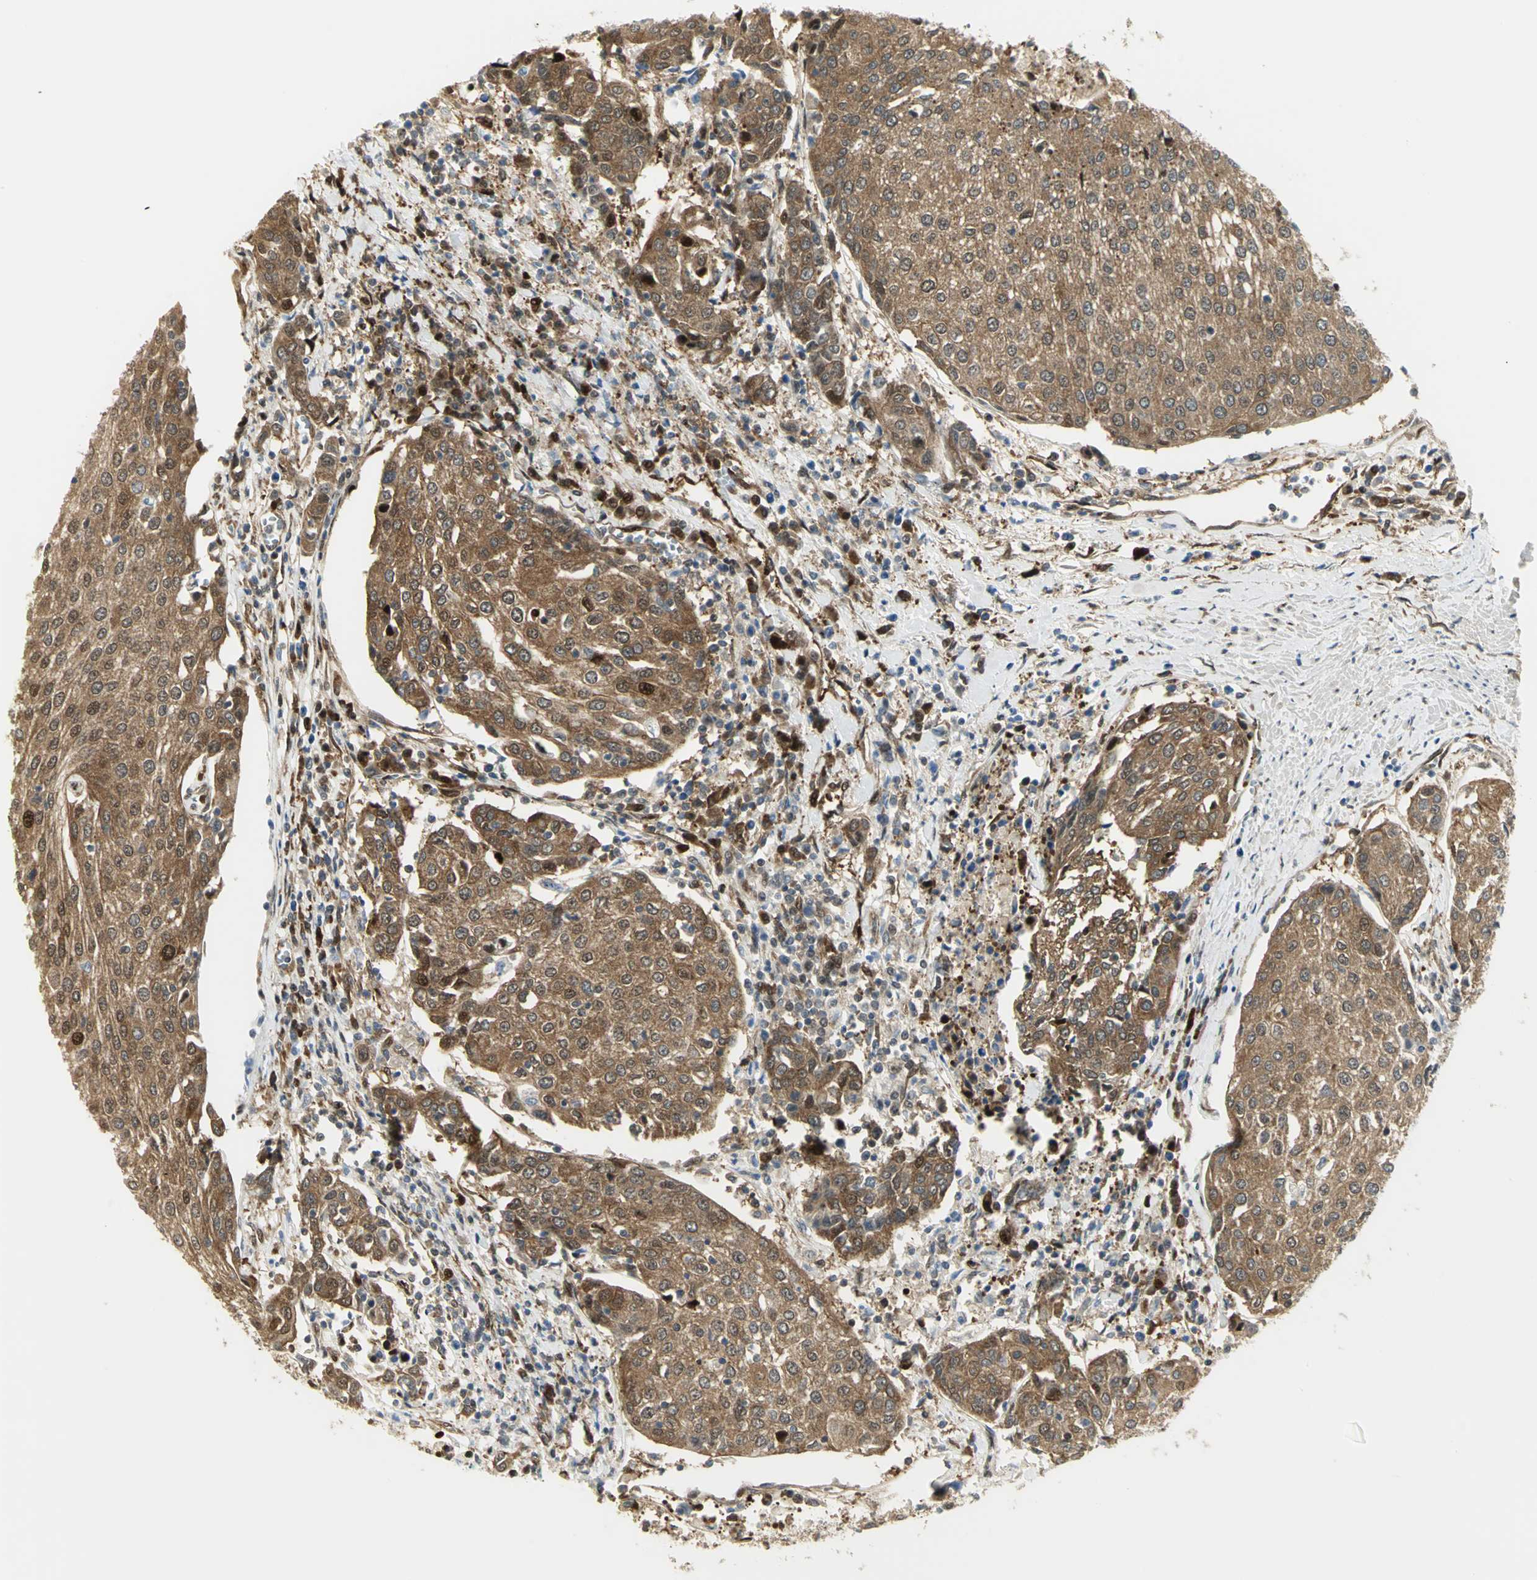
{"staining": {"intensity": "moderate", "quantity": ">75%", "location": "cytoplasmic/membranous"}, "tissue": "urothelial cancer", "cell_type": "Tumor cells", "image_type": "cancer", "snomed": [{"axis": "morphology", "description": "Urothelial carcinoma, High grade"}, {"axis": "topography", "description": "Urinary bladder"}], "caption": "High-grade urothelial carcinoma tissue exhibits moderate cytoplasmic/membranous staining in approximately >75% of tumor cells, visualized by immunohistochemistry.", "gene": "EEA1", "patient": {"sex": "female", "age": 85}}